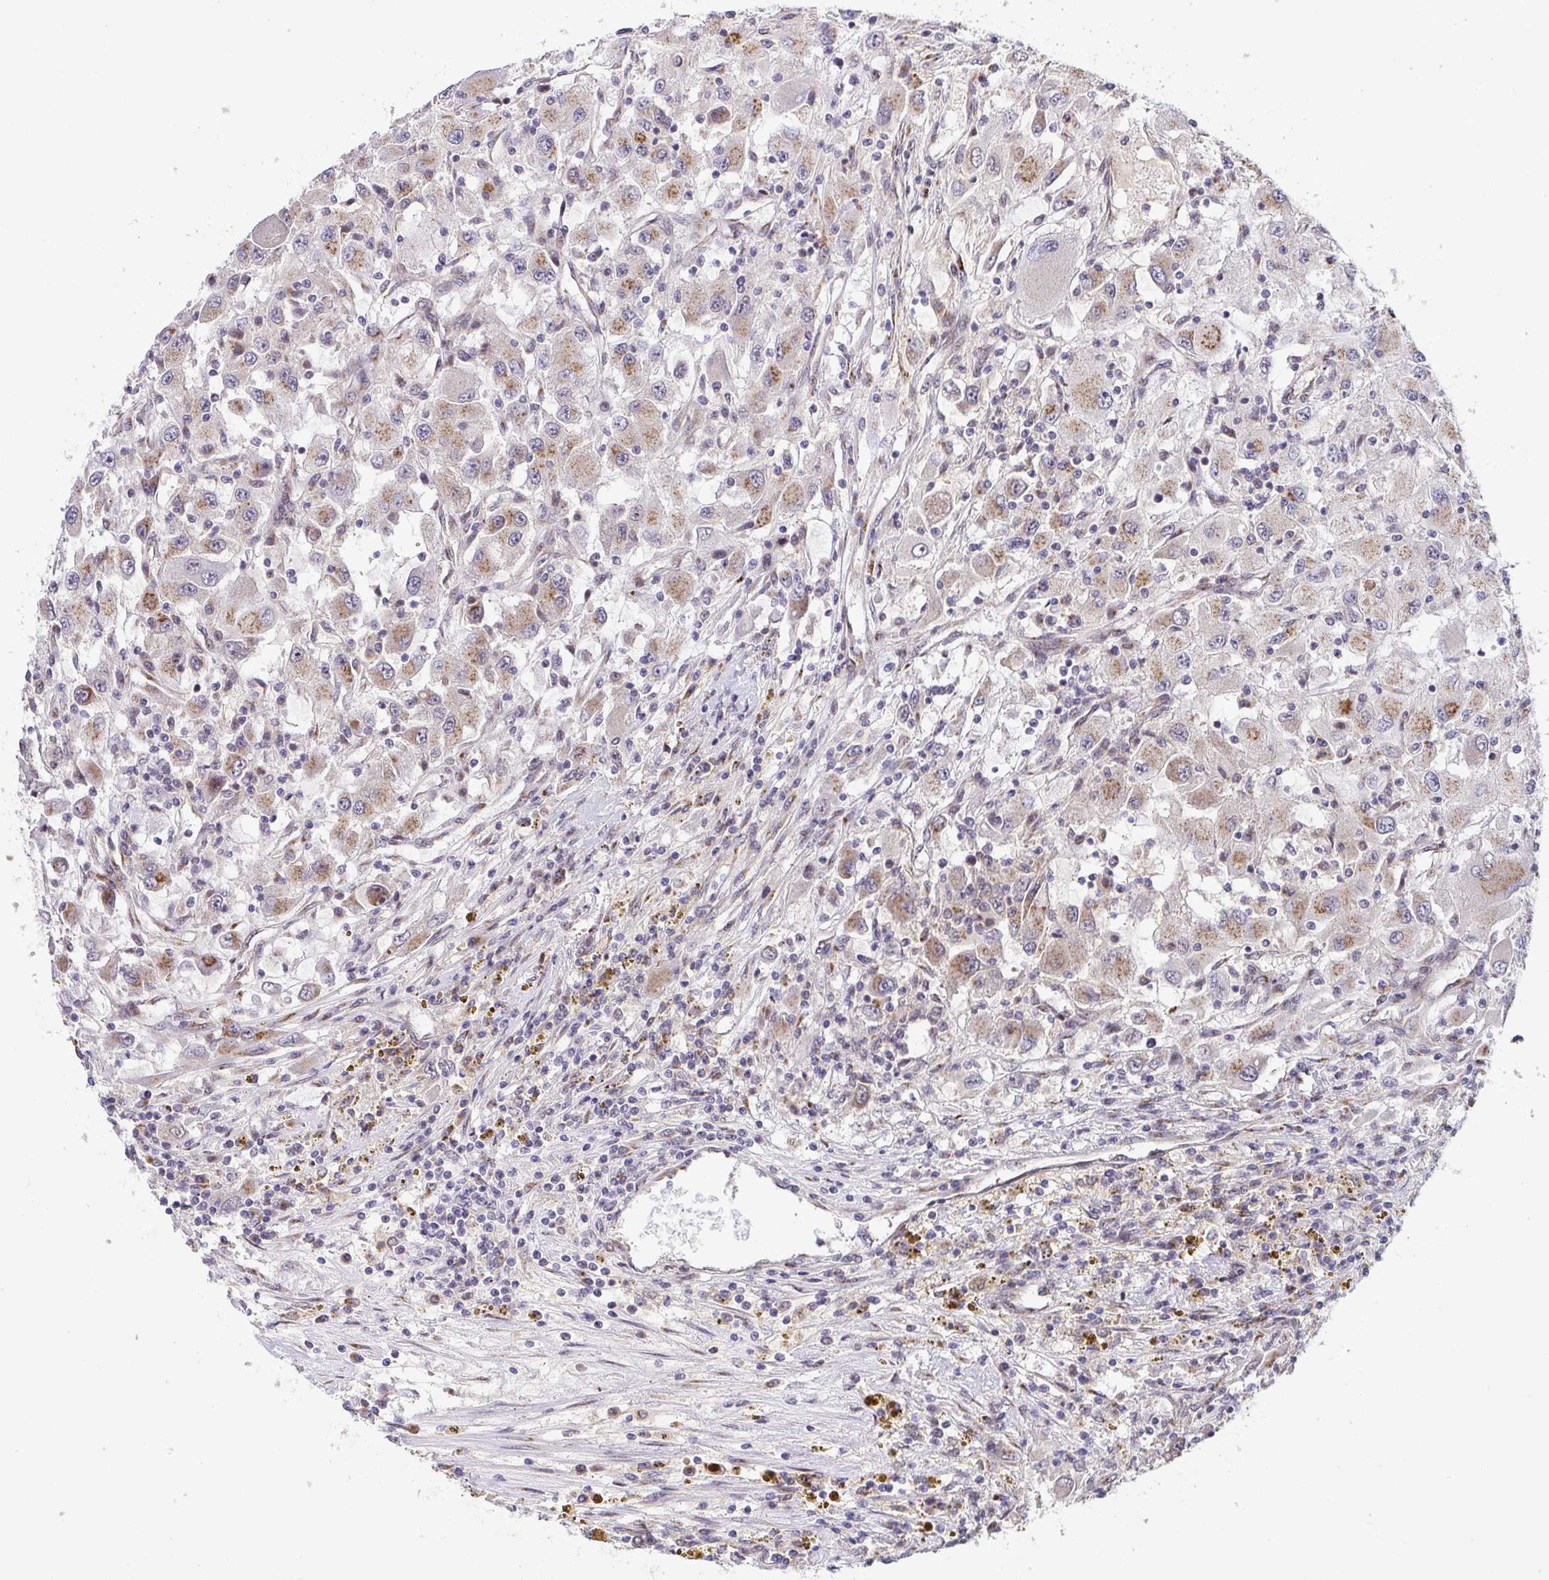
{"staining": {"intensity": "moderate", "quantity": ">75%", "location": "cytoplasmic/membranous"}, "tissue": "renal cancer", "cell_type": "Tumor cells", "image_type": "cancer", "snomed": [{"axis": "morphology", "description": "Adenocarcinoma, NOS"}, {"axis": "topography", "description": "Kidney"}], "caption": "Human adenocarcinoma (renal) stained with a brown dye exhibits moderate cytoplasmic/membranous positive expression in about >75% of tumor cells.", "gene": "ATP5MJ", "patient": {"sex": "female", "age": 67}}